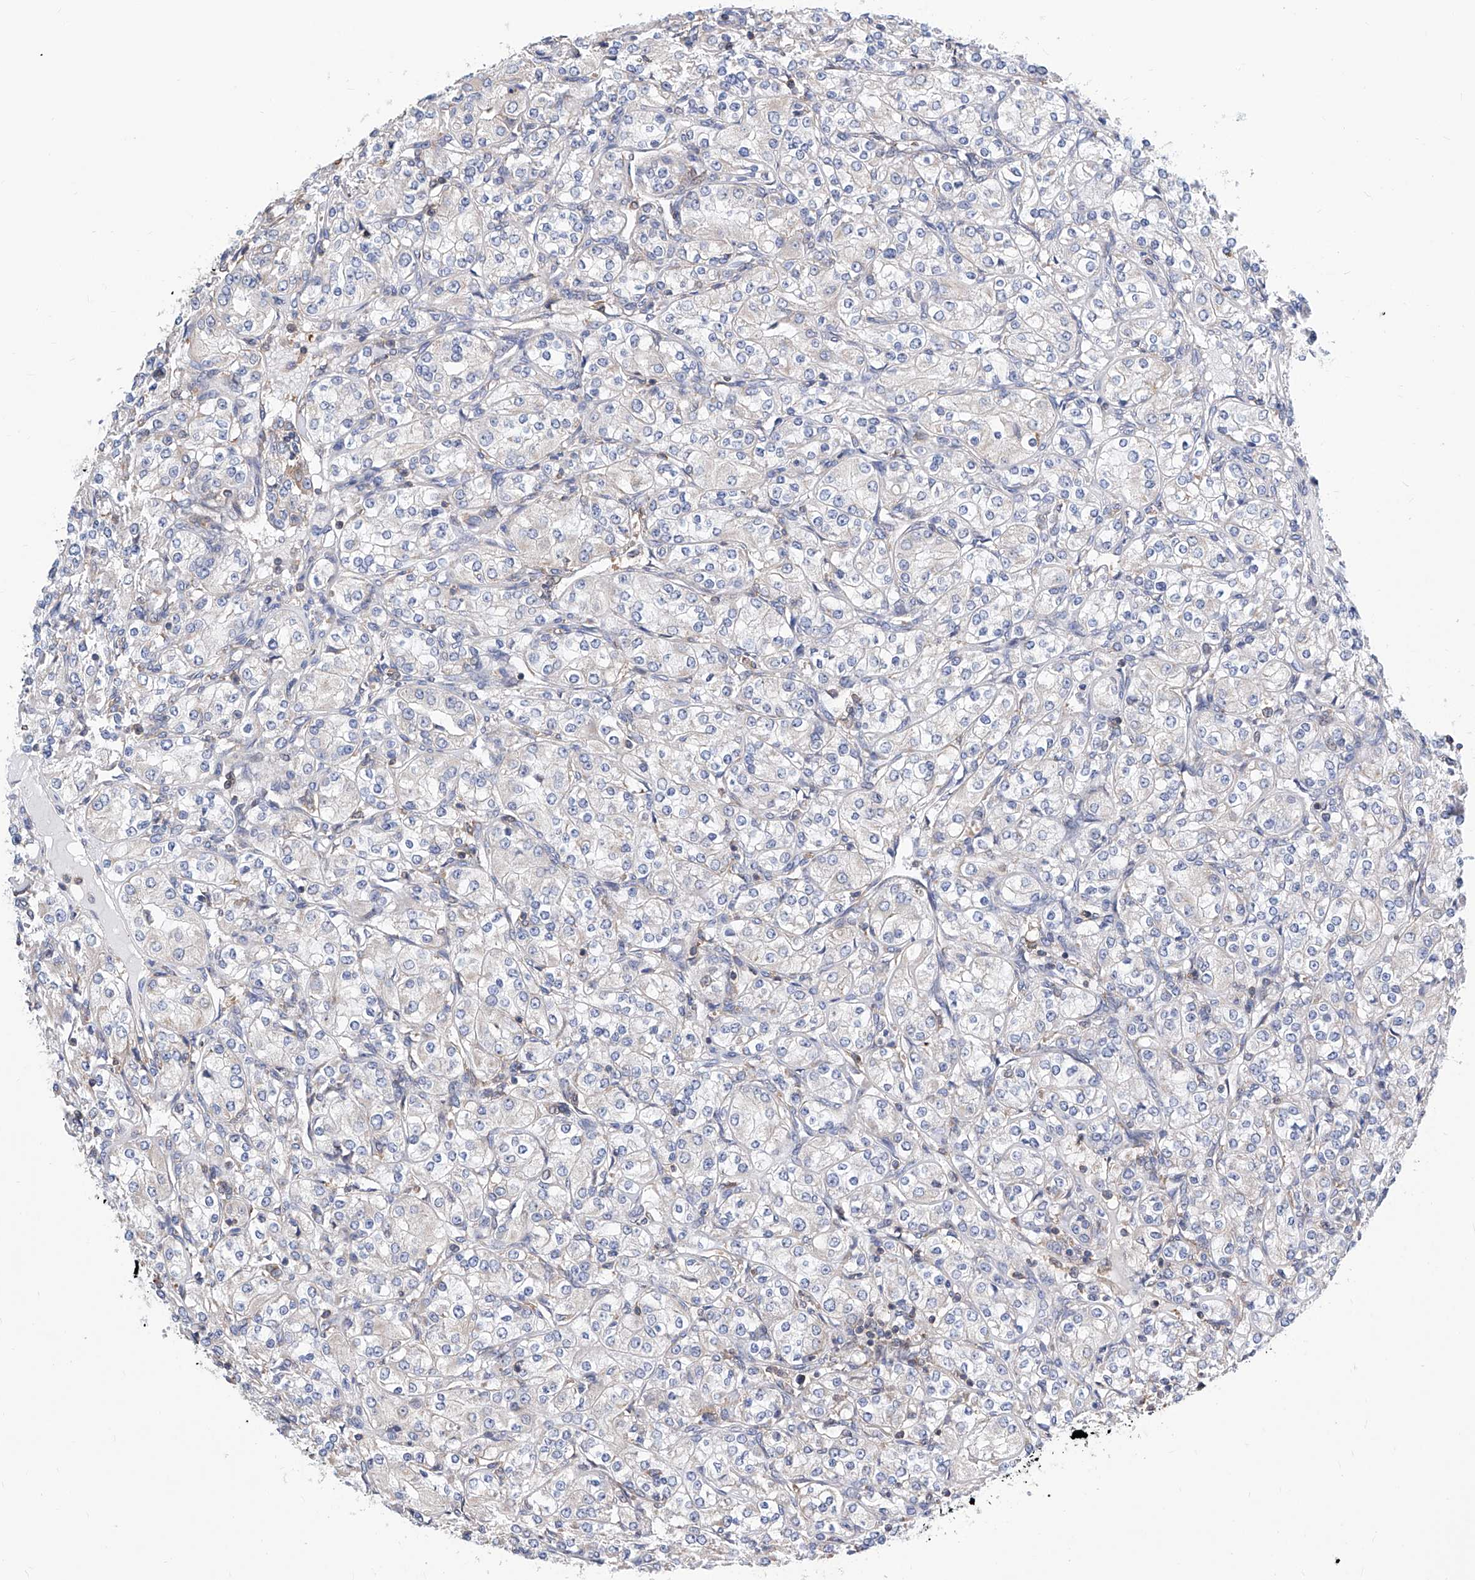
{"staining": {"intensity": "negative", "quantity": "none", "location": "none"}, "tissue": "renal cancer", "cell_type": "Tumor cells", "image_type": "cancer", "snomed": [{"axis": "morphology", "description": "Adenocarcinoma, NOS"}, {"axis": "topography", "description": "Kidney"}], "caption": "Immunohistochemistry of human renal adenocarcinoma demonstrates no expression in tumor cells. (DAB (3,3'-diaminobenzidine) IHC, high magnification).", "gene": "MAD2L1", "patient": {"sex": "male", "age": 77}}